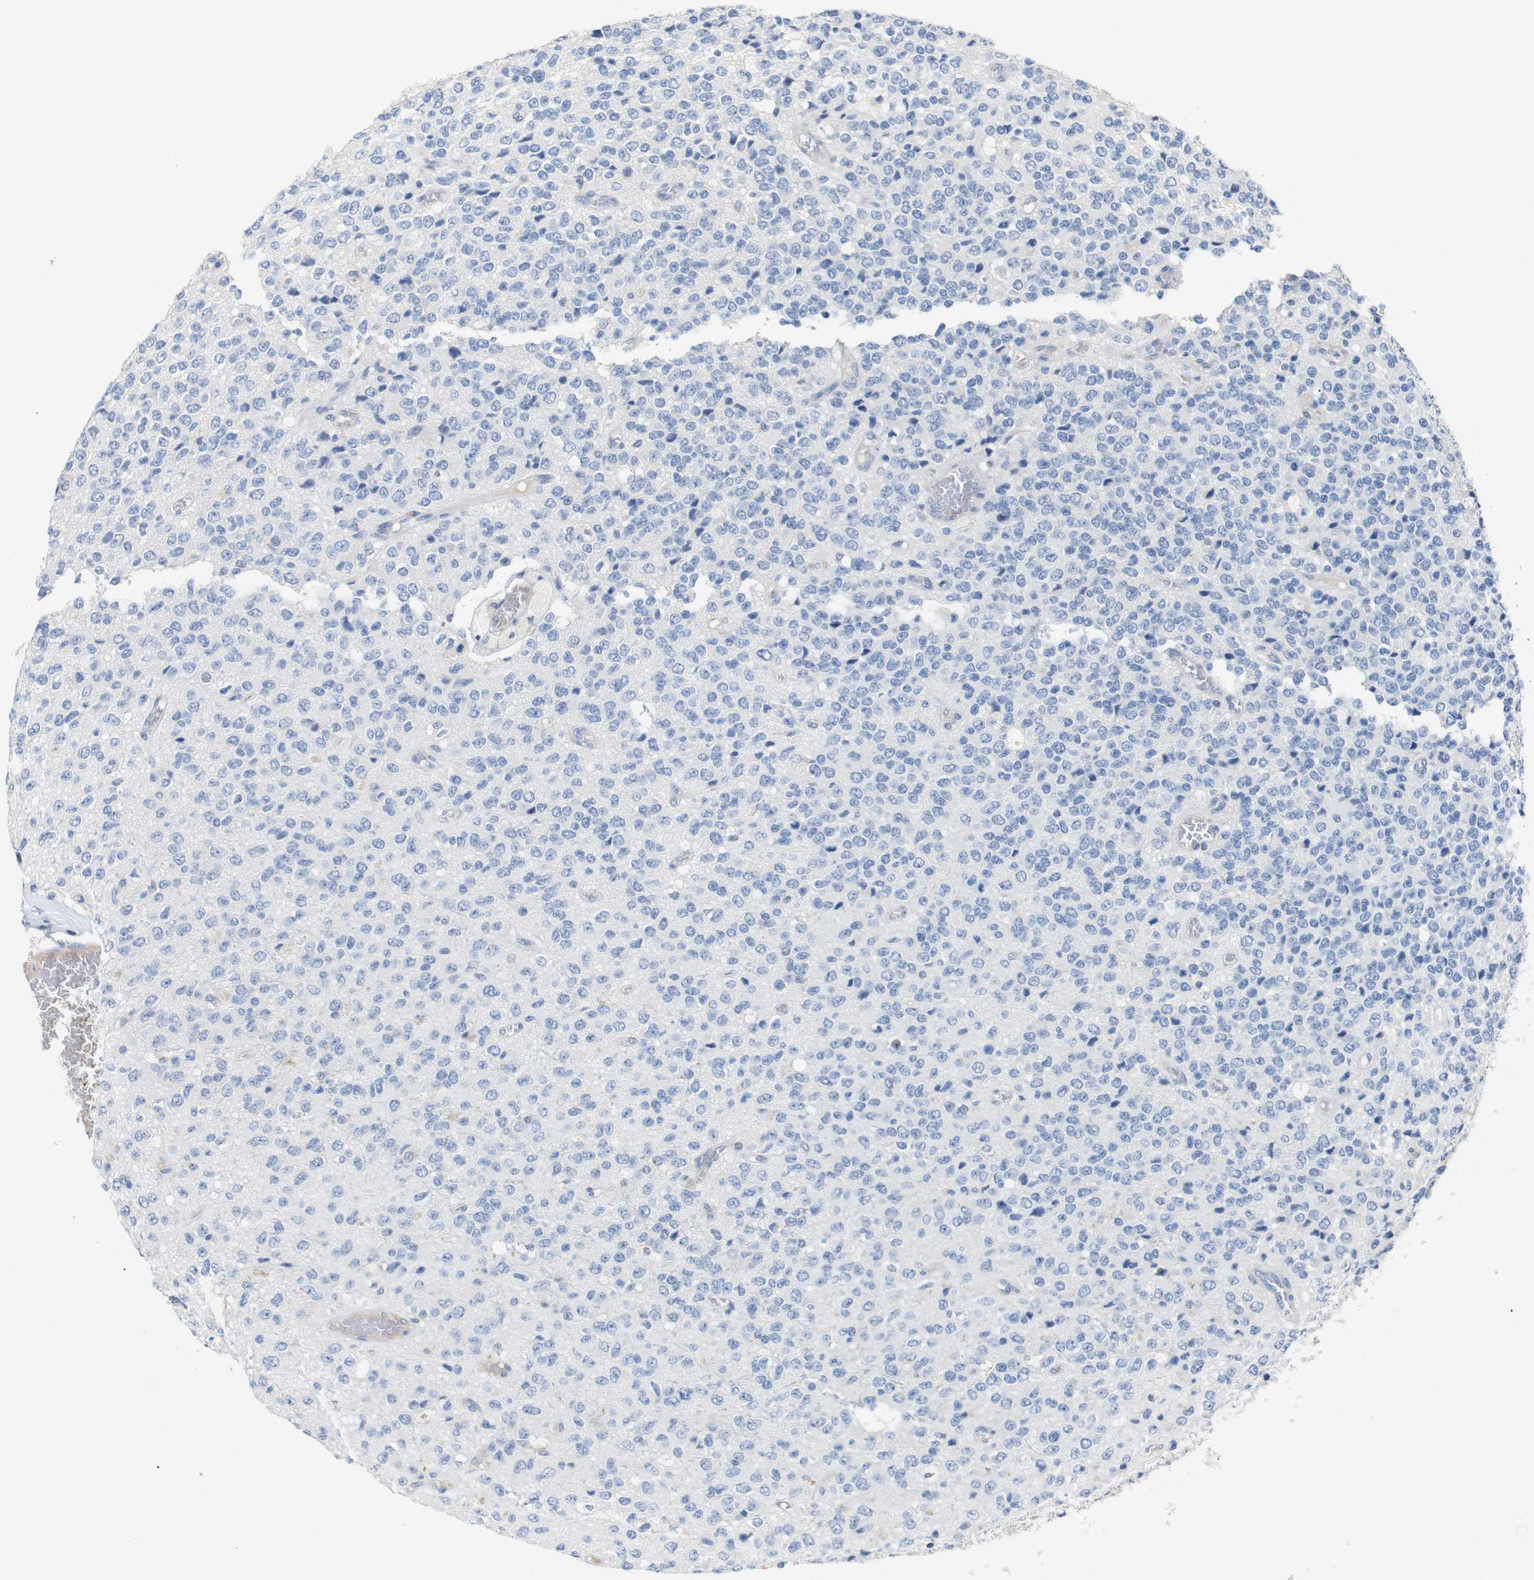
{"staining": {"intensity": "negative", "quantity": "none", "location": "none"}, "tissue": "glioma", "cell_type": "Tumor cells", "image_type": "cancer", "snomed": [{"axis": "morphology", "description": "Glioma, malignant, High grade"}, {"axis": "topography", "description": "pancreas cauda"}], "caption": "Malignant glioma (high-grade) was stained to show a protein in brown. There is no significant expression in tumor cells.", "gene": "CHRM5", "patient": {"sex": "male", "age": 60}}